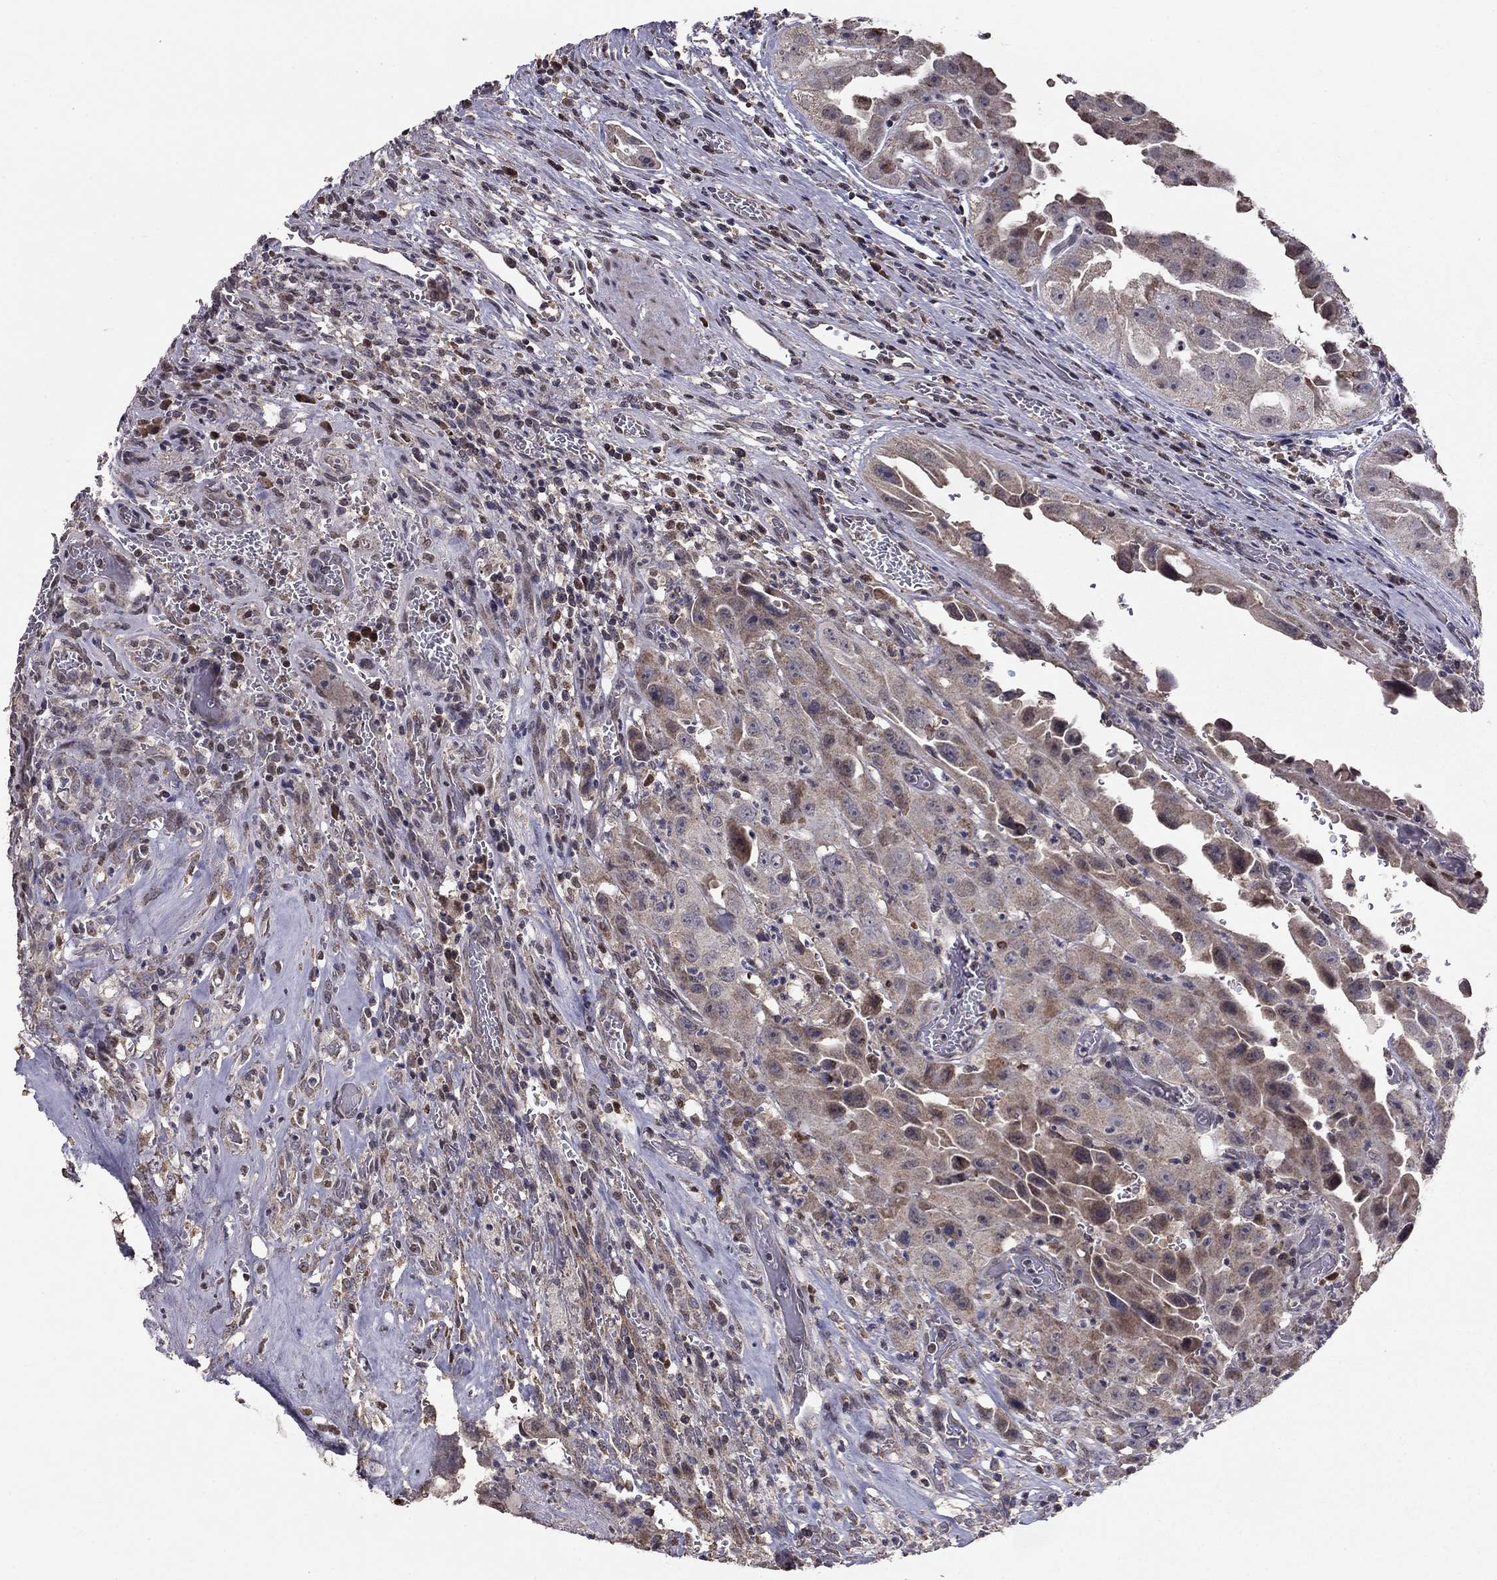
{"staining": {"intensity": "moderate", "quantity": "<25%", "location": "cytoplasmic/membranous"}, "tissue": "urothelial cancer", "cell_type": "Tumor cells", "image_type": "cancer", "snomed": [{"axis": "morphology", "description": "Urothelial carcinoma, High grade"}, {"axis": "topography", "description": "Urinary bladder"}], "caption": "Tumor cells reveal moderate cytoplasmic/membranous staining in approximately <25% of cells in urothelial carcinoma (high-grade).", "gene": "HCN1", "patient": {"sex": "female", "age": 41}}